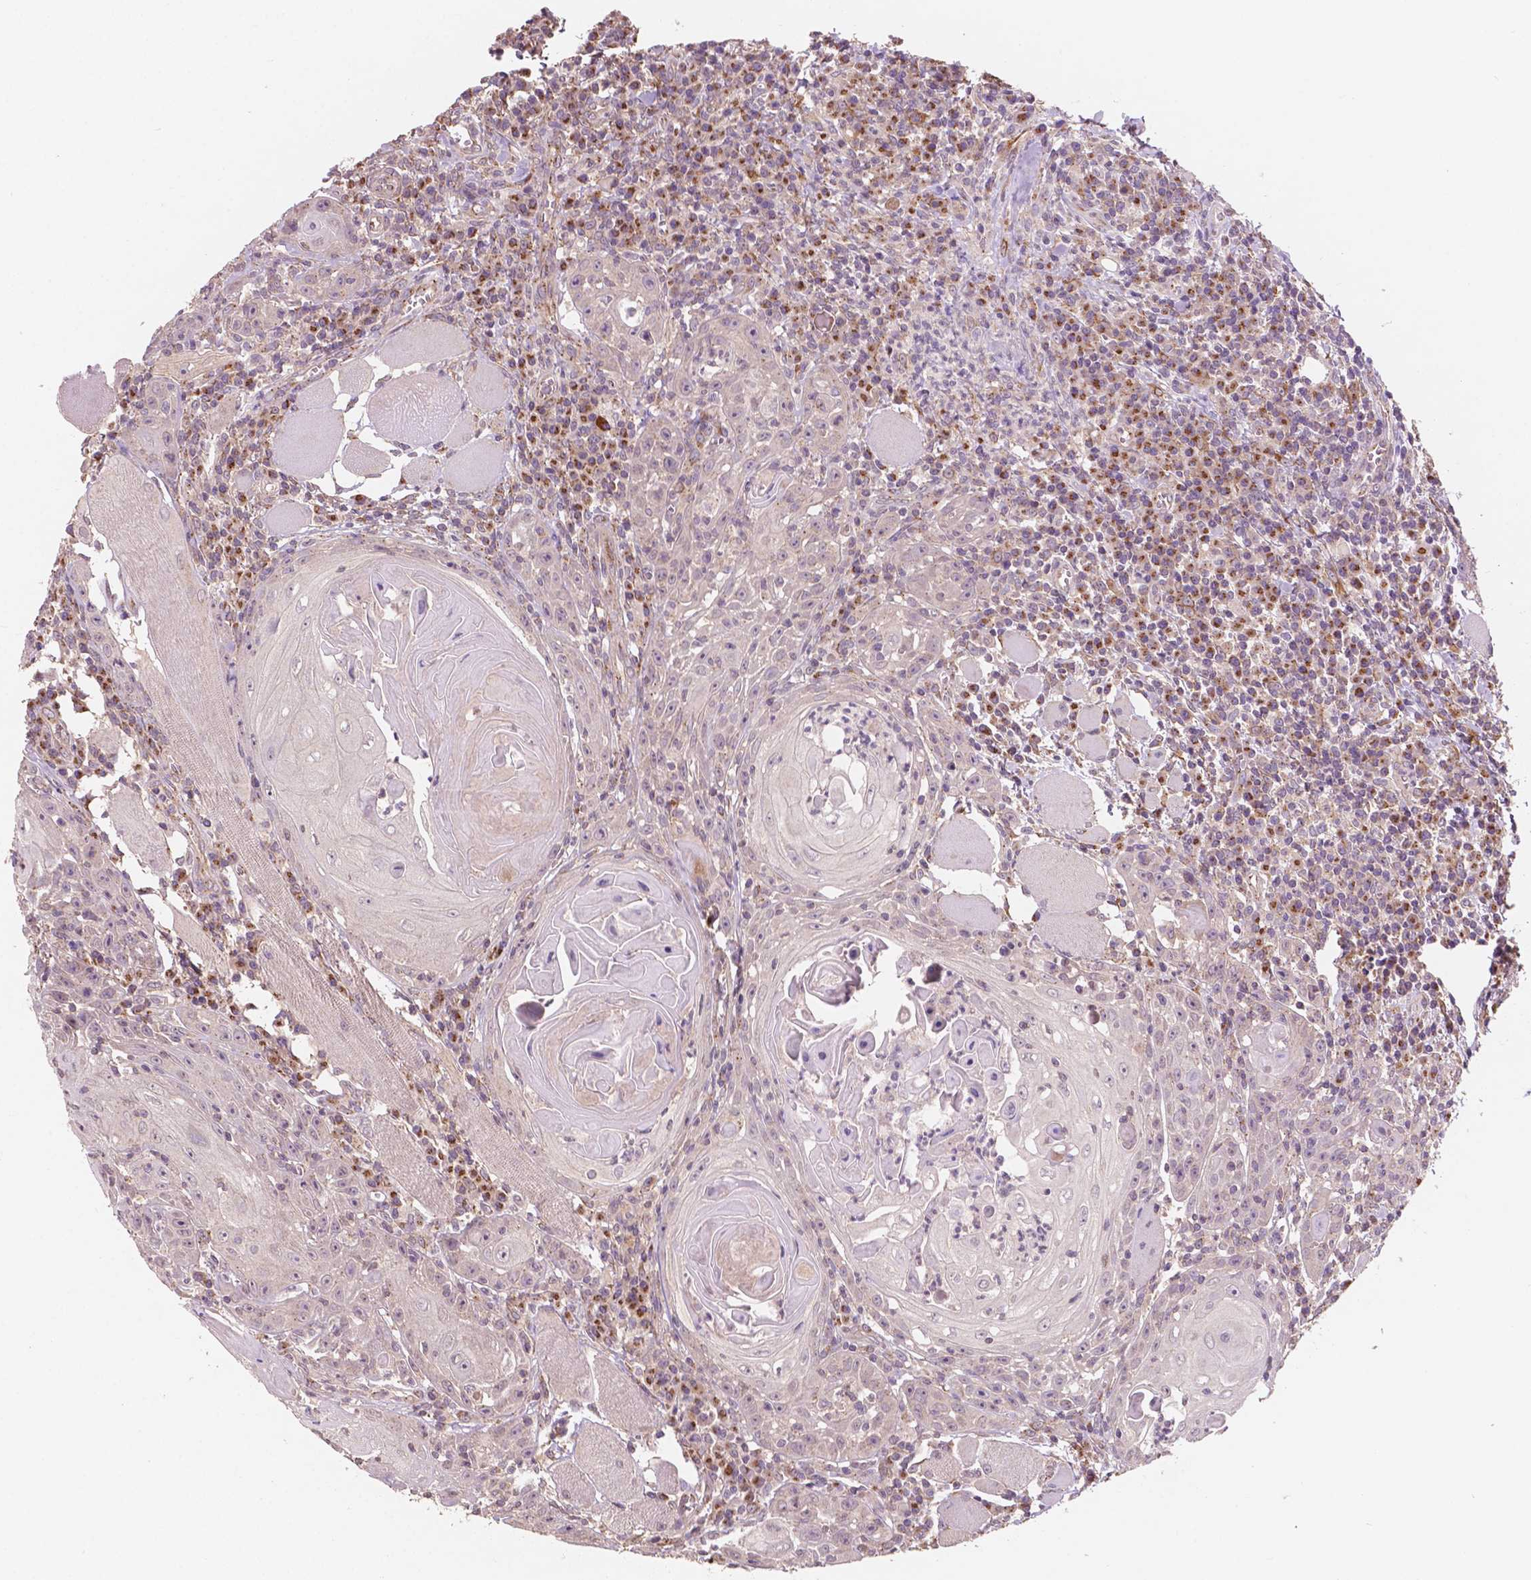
{"staining": {"intensity": "negative", "quantity": "none", "location": "none"}, "tissue": "head and neck cancer", "cell_type": "Tumor cells", "image_type": "cancer", "snomed": [{"axis": "morphology", "description": "Squamous cell carcinoma, NOS"}, {"axis": "topography", "description": "Head-Neck"}], "caption": "Micrograph shows no significant protein staining in tumor cells of head and neck cancer (squamous cell carcinoma).", "gene": "CHPT1", "patient": {"sex": "male", "age": 52}}